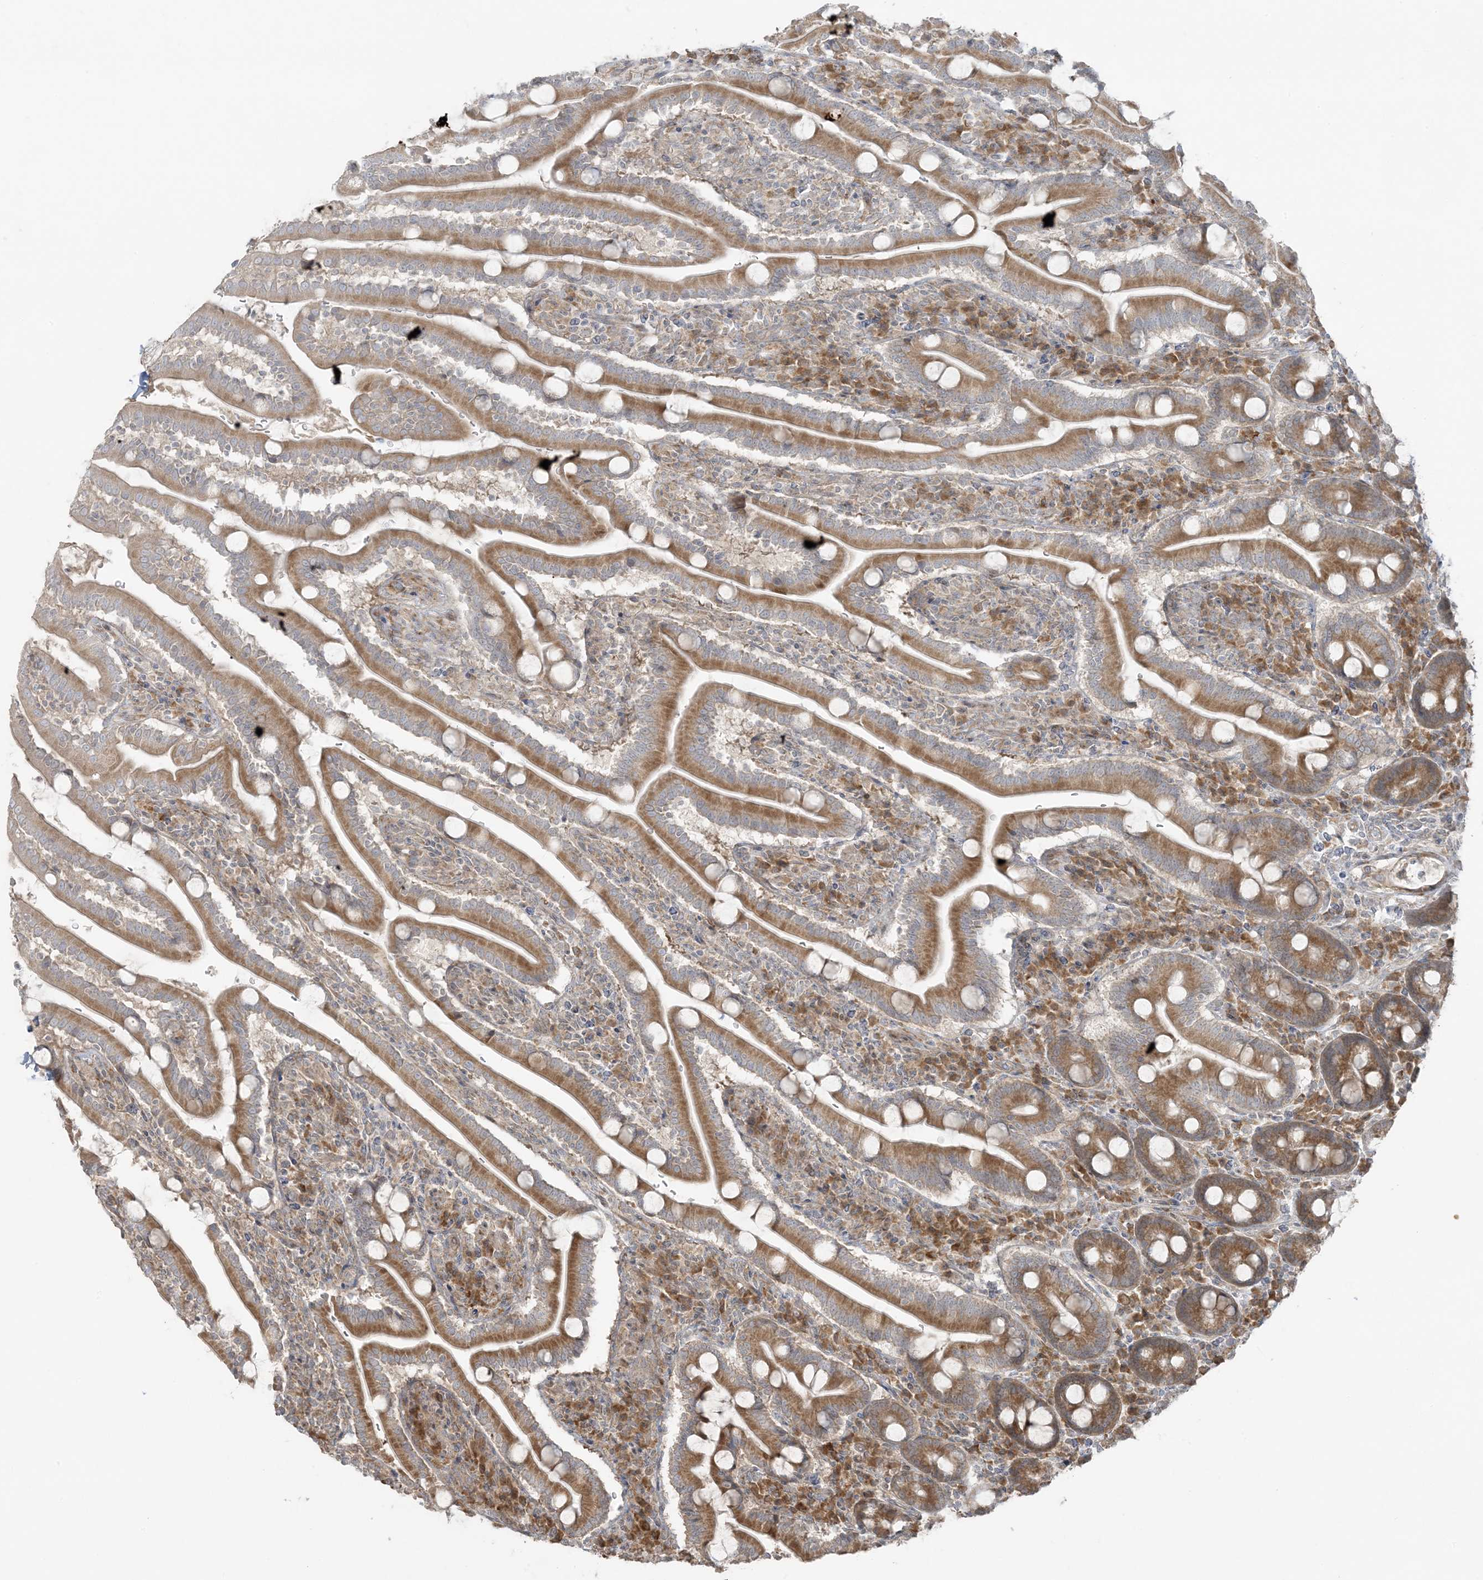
{"staining": {"intensity": "moderate", "quantity": ">75%", "location": "cytoplasmic/membranous"}, "tissue": "duodenum", "cell_type": "Glandular cells", "image_type": "normal", "snomed": [{"axis": "morphology", "description": "Normal tissue, NOS"}, {"axis": "topography", "description": "Duodenum"}], "caption": "Duodenum was stained to show a protein in brown. There is medium levels of moderate cytoplasmic/membranous expression in approximately >75% of glandular cells.", "gene": "ZNF263", "patient": {"sex": "male", "age": 35}}